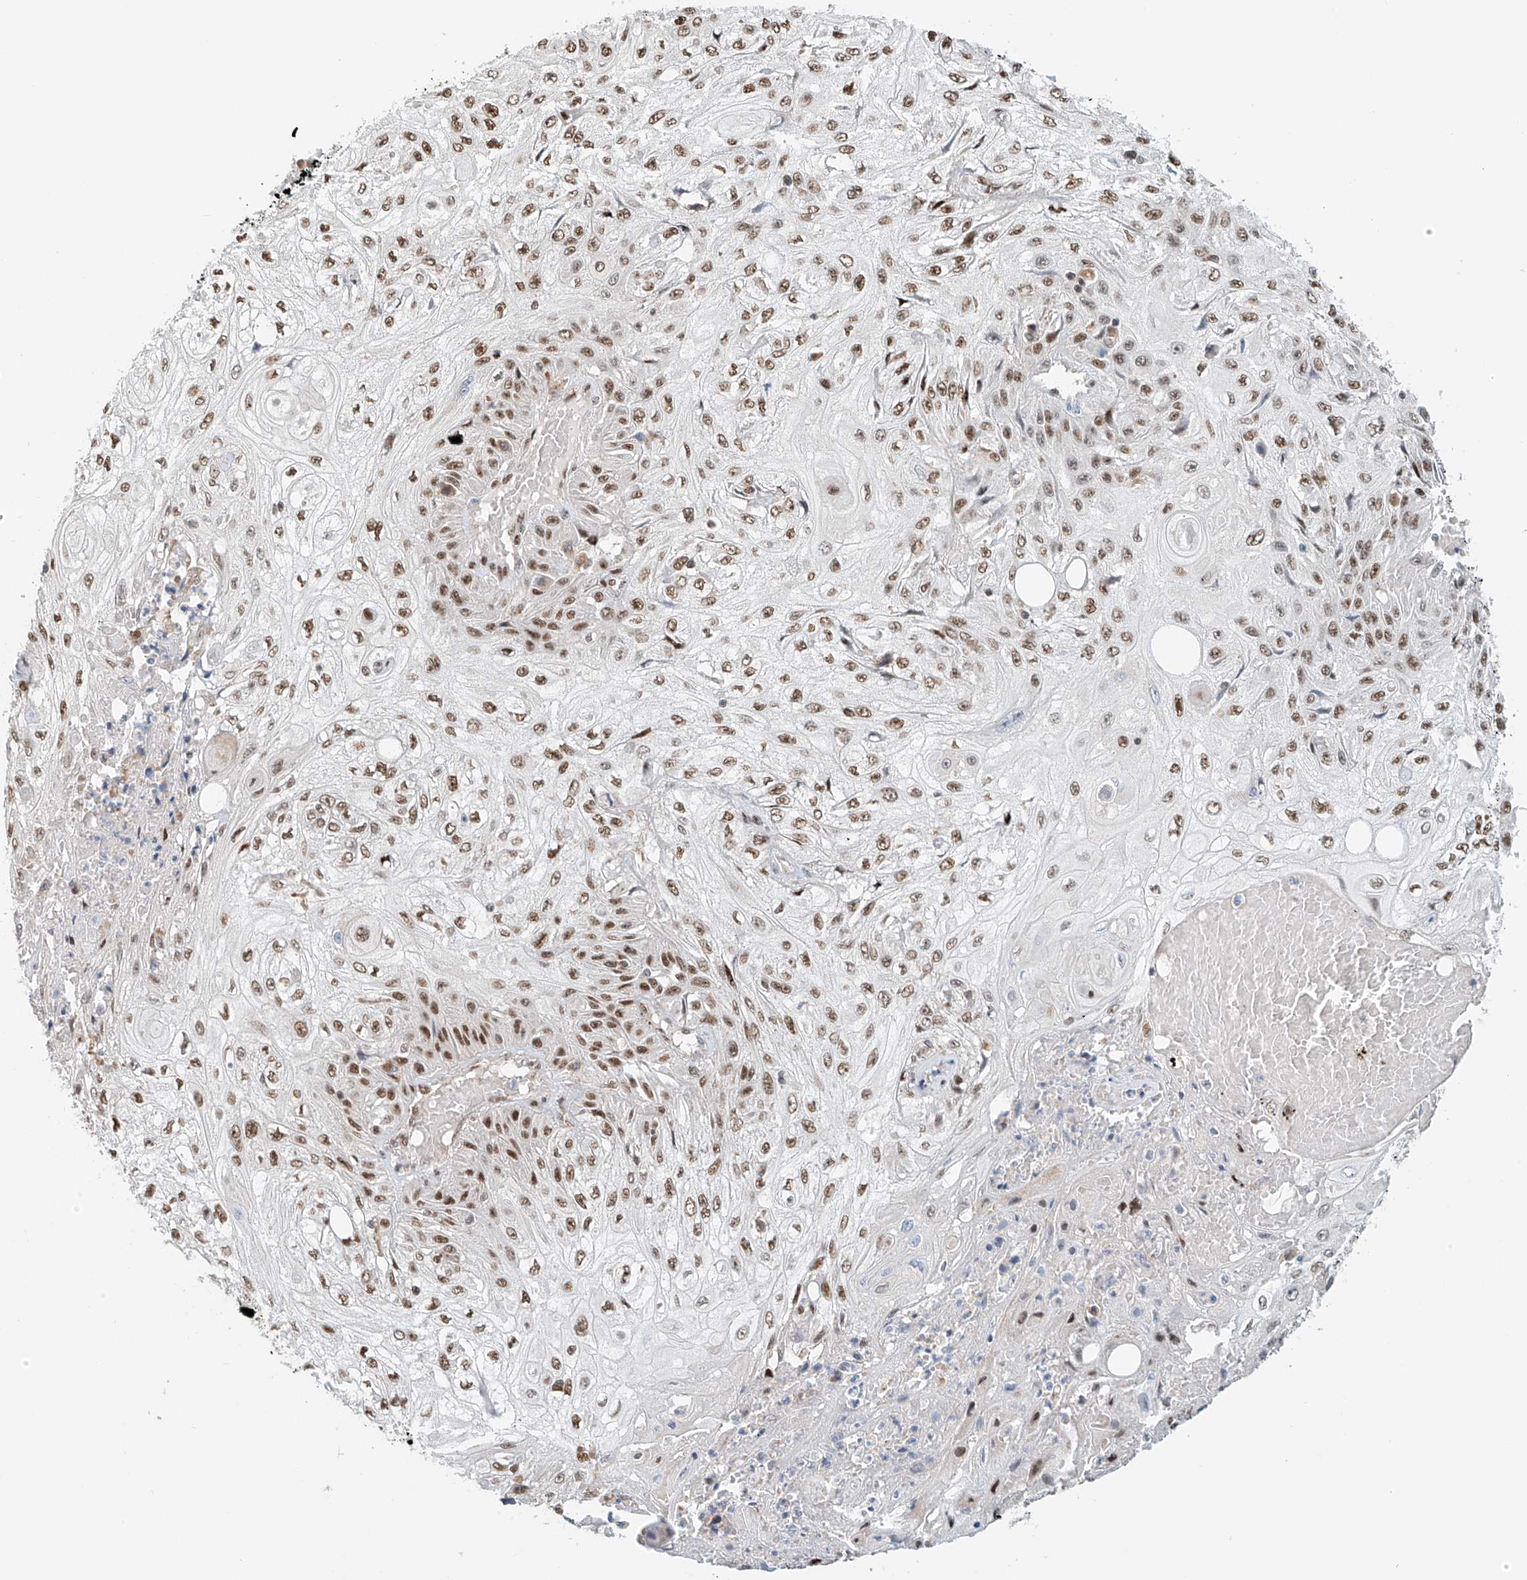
{"staining": {"intensity": "moderate", "quantity": ">75%", "location": "nuclear"}, "tissue": "skin cancer", "cell_type": "Tumor cells", "image_type": "cancer", "snomed": [{"axis": "morphology", "description": "Squamous cell carcinoma, NOS"}, {"axis": "morphology", "description": "Squamous cell carcinoma, metastatic, NOS"}, {"axis": "topography", "description": "Skin"}, {"axis": "topography", "description": "Lymph node"}], "caption": "This photomicrograph demonstrates IHC staining of human skin cancer, with medium moderate nuclear expression in about >75% of tumor cells.", "gene": "ZNF514", "patient": {"sex": "male", "age": 75}}